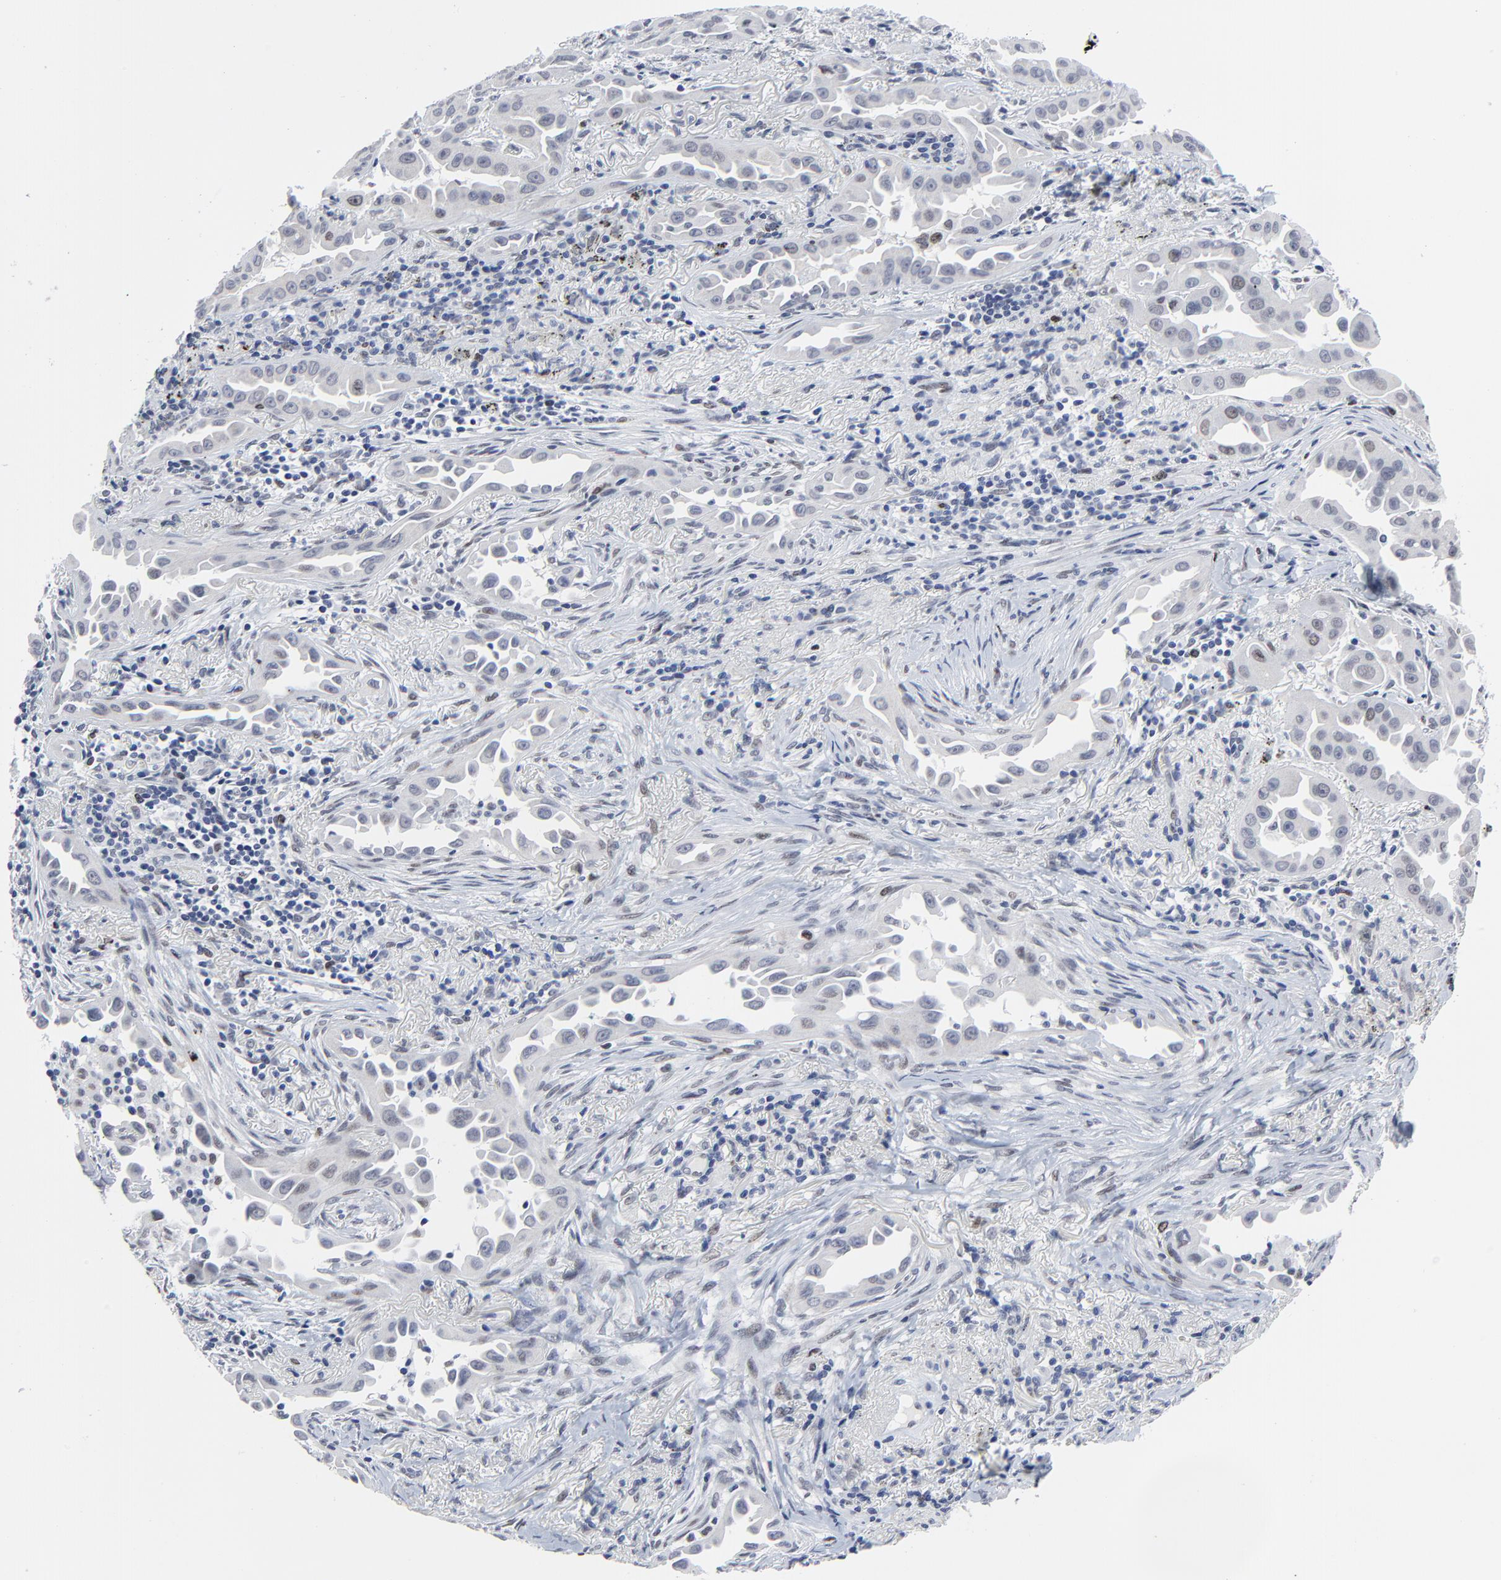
{"staining": {"intensity": "weak", "quantity": "<25%", "location": "nuclear"}, "tissue": "lung cancer", "cell_type": "Tumor cells", "image_type": "cancer", "snomed": [{"axis": "morphology", "description": "Normal tissue, NOS"}, {"axis": "morphology", "description": "Adenocarcinoma, NOS"}, {"axis": "topography", "description": "Bronchus"}], "caption": "A high-resolution histopathology image shows immunohistochemistry staining of lung adenocarcinoma, which shows no significant staining in tumor cells. (Immunohistochemistry (ihc), brightfield microscopy, high magnification).", "gene": "ZNF589", "patient": {"sex": "male", "age": 68}}